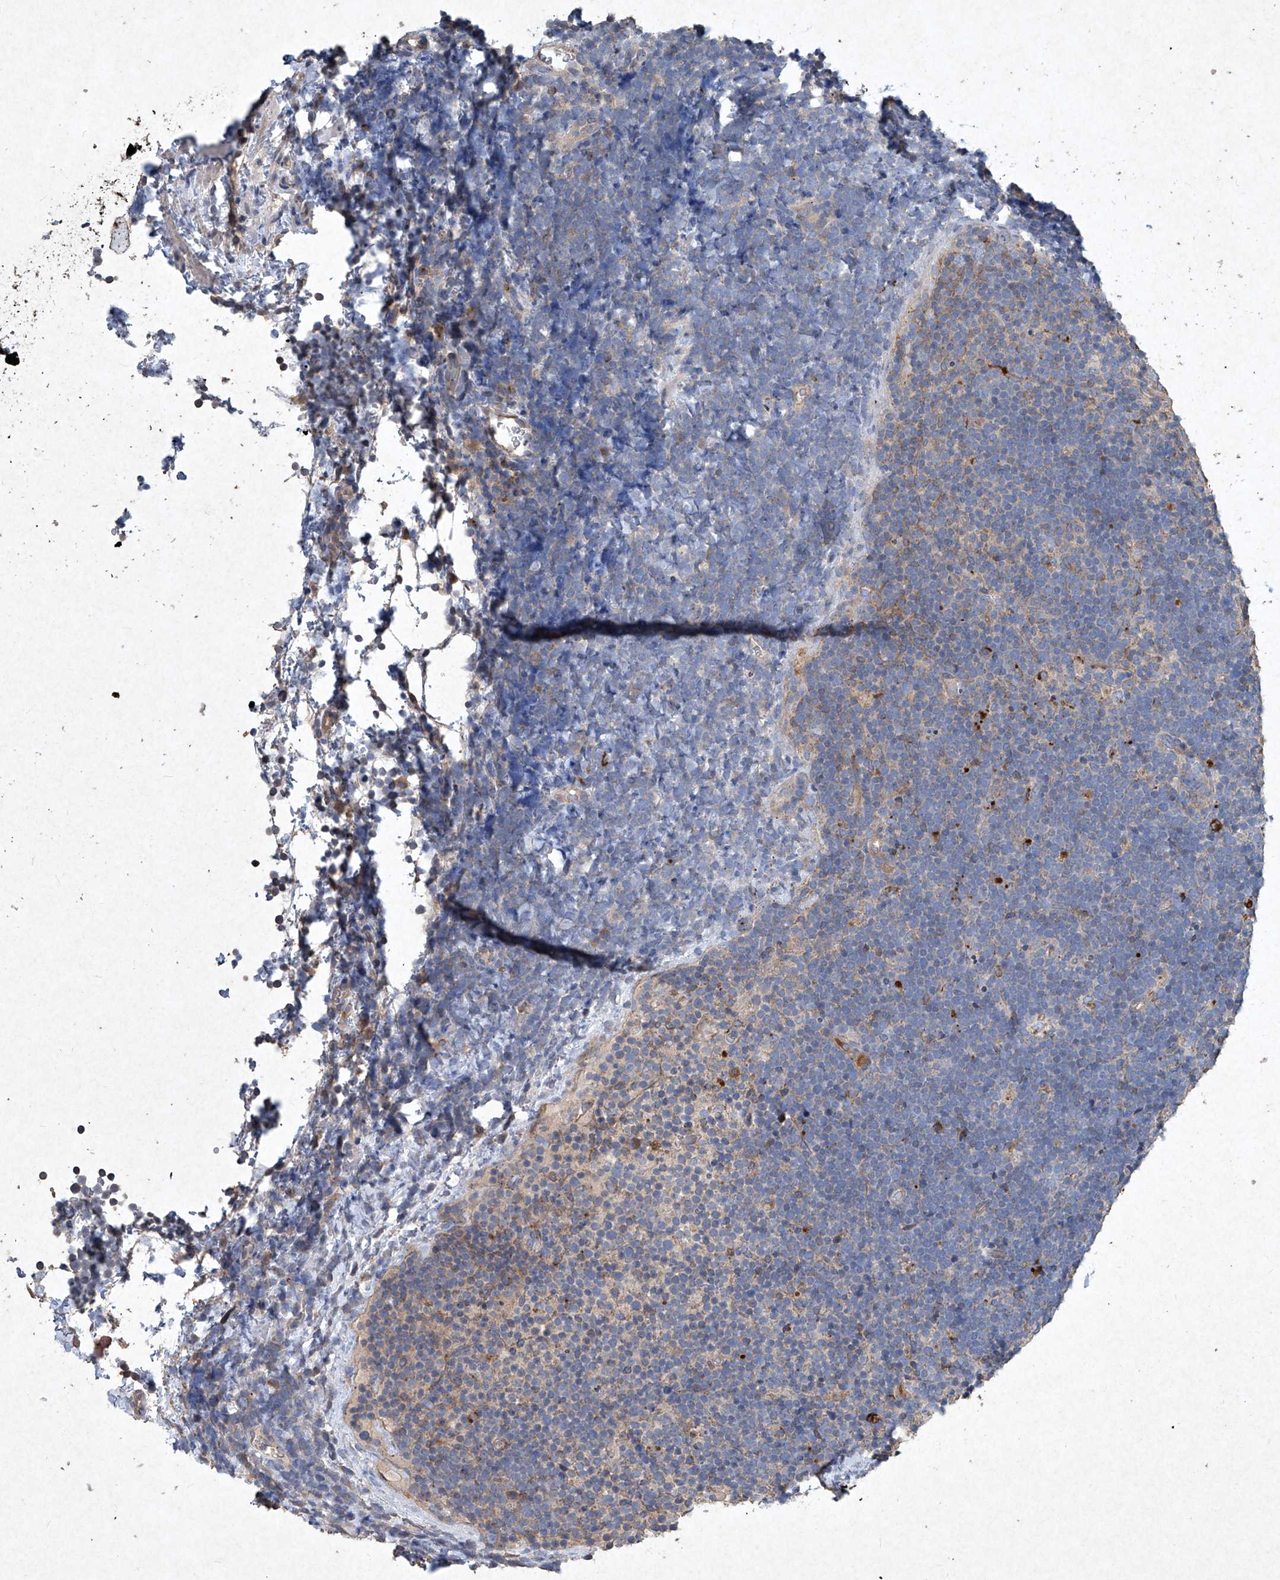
{"staining": {"intensity": "moderate", "quantity": "<25%", "location": "cytoplasmic/membranous"}, "tissue": "lymphoma", "cell_type": "Tumor cells", "image_type": "cancer", "snomed": [{"axis": "morphology", "description": "Malignant lymphoma, non-Hodgkin's type, High grade"}, {"axis": "topography", "description": "Lymph node"}], "caption": "Lymphoma stained with DAB immunohistochemistry (IHC) displays low levels of moderate cytoplasmic/membranous staining in about <25% of tumor cells.", "gene": "MED16", "patient": {"sex": "male", "age": 13}}